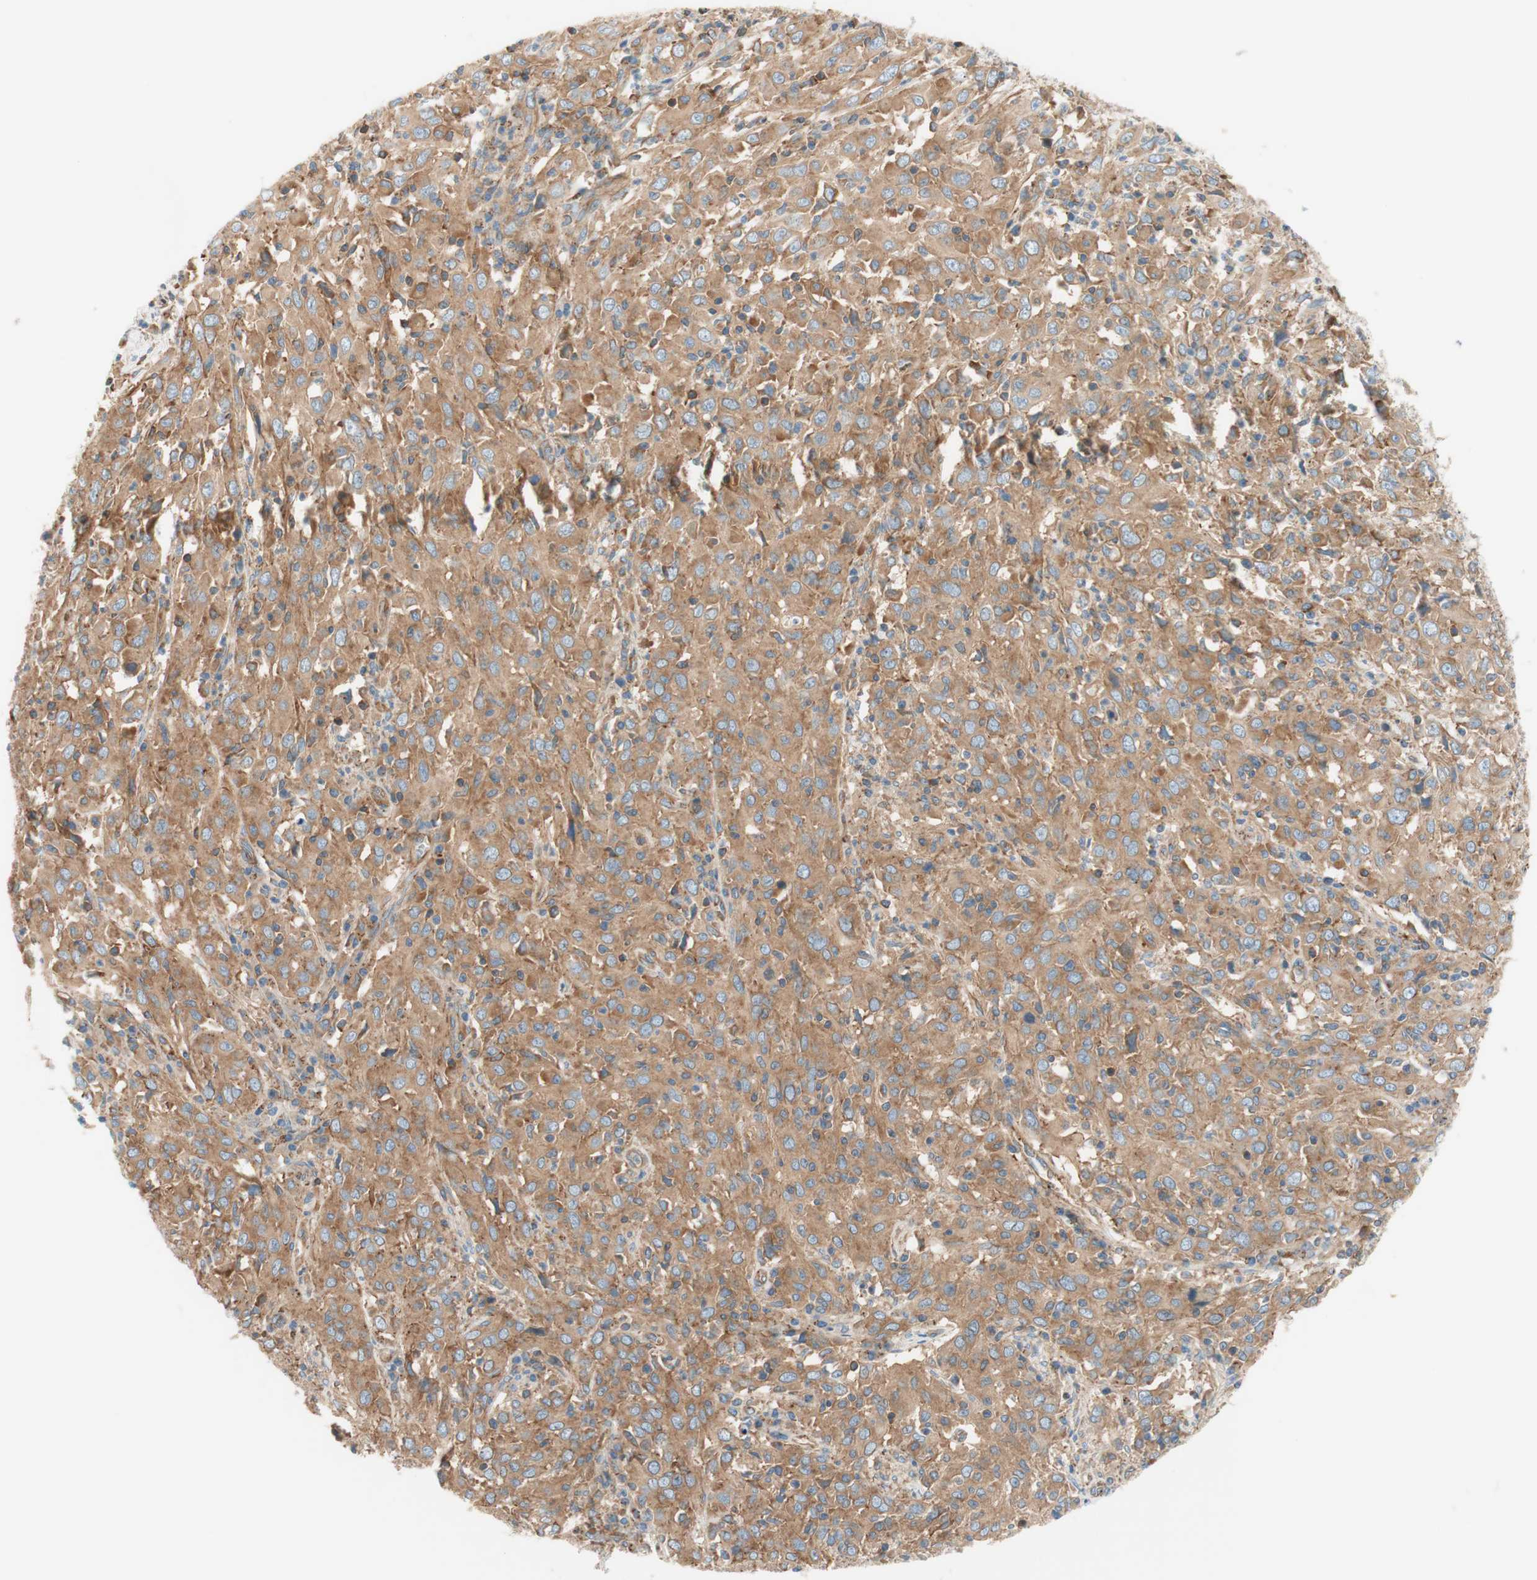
{"staining": {"intensity": "moderate", "quantity": ">75%", "location": "cytoplasmic/membranous"}, "tissue": "cervical cancer", "cell_type": "Tumor cells", "image_type": "cancer", "snomed": [{"axis": "morphology", "description": "Squamous cell carcinoma, NOS"}, {"axis": "topography", "description": "Cervix"}], "caption": "Brown immunohistochemical staining in human squamous cell carcinoma (cervical) shows moderate cytoplasmic/membranous positivity in about >75% of tumor cells.", "gene": "VPS26A", "patient": {"sex": "female", "age": 46}}